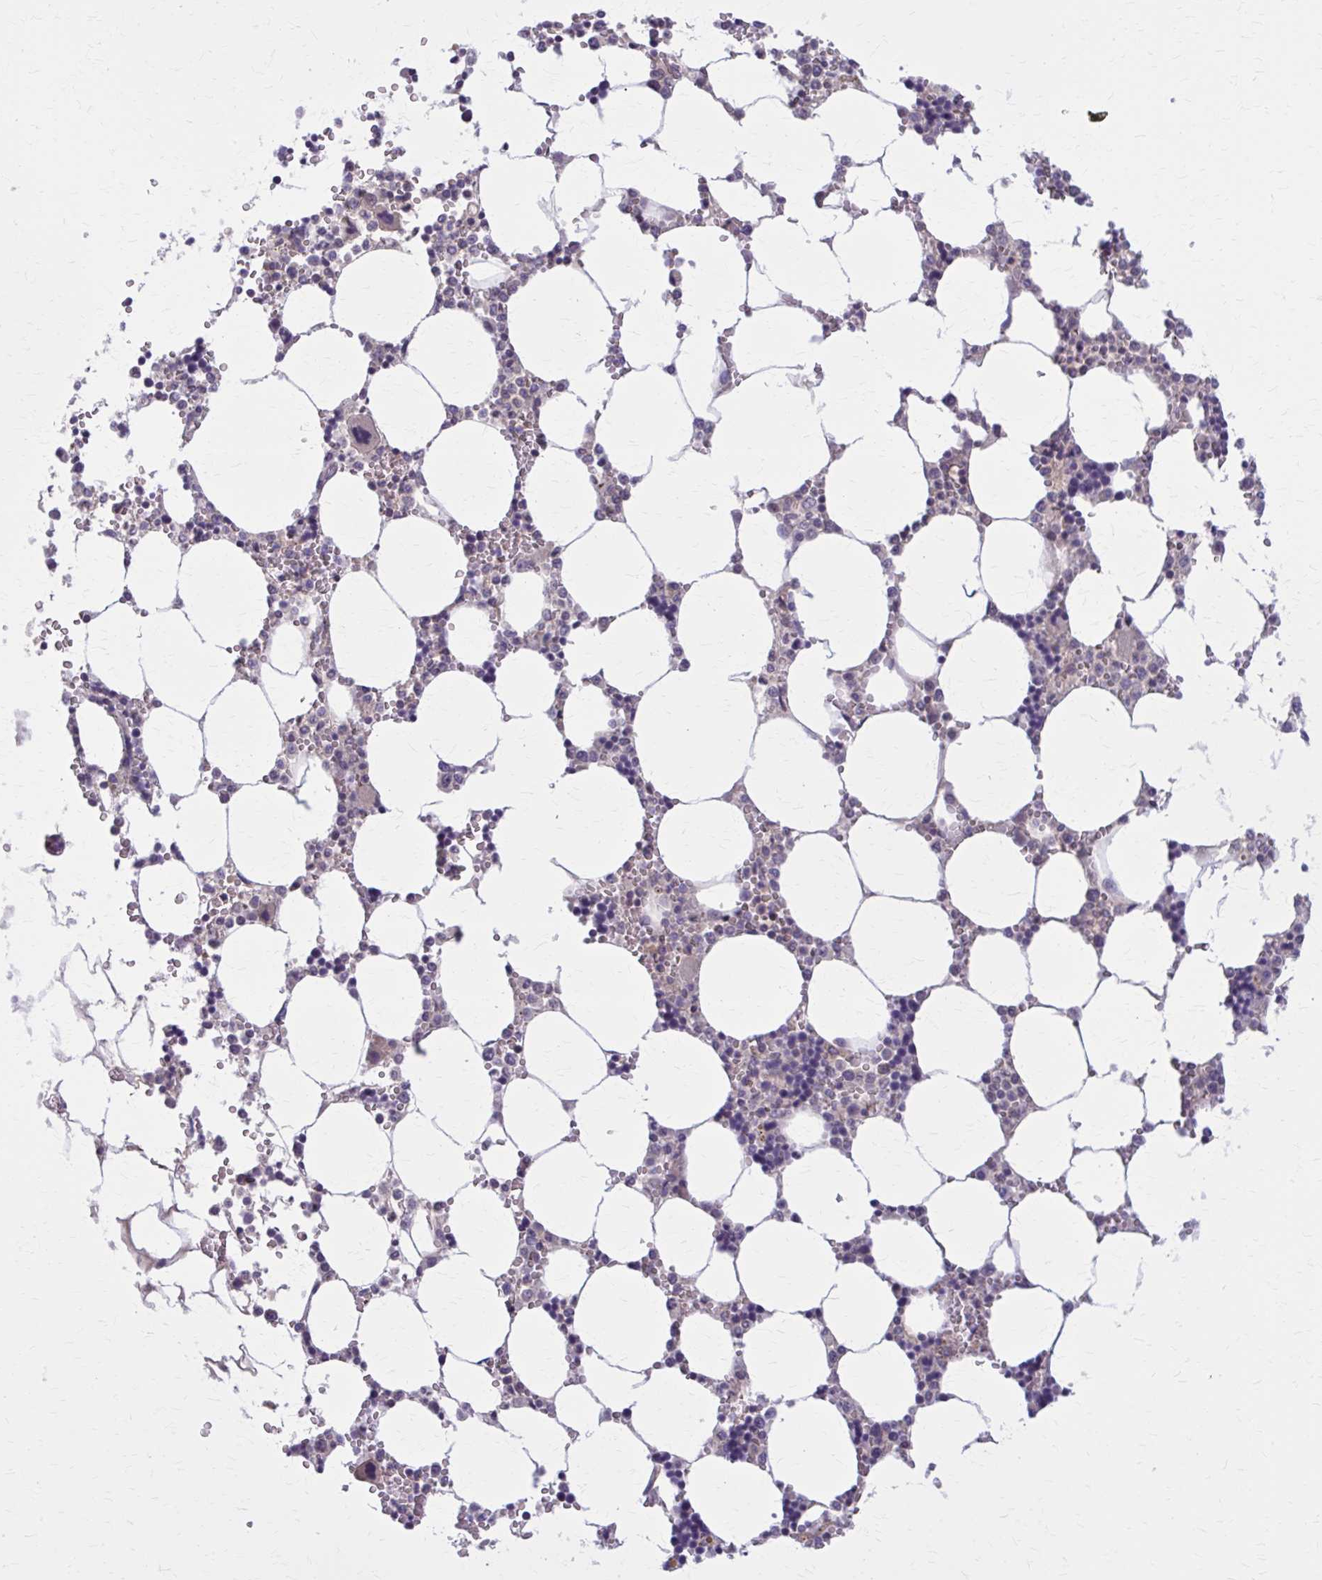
{"staining": {"intensity": "negative", "quantity": "none", "location": "none"}, "tissue": "bone marrow", "cell_type": "Hematopoietic cells", "image_type": "normal", "snomed": [{"axis": "morphology", "description": "Normal tissue, NOS"}, {"axis": "topography", "description": "Bone marrow"}], "caption": "IHC histopathology image of benign human bone marrow stained for a protein (brown), which exhibits no positivity in hematopoietic cells. (DAB immunohistochemistry (IHC), high magnification).", "gene": "OR4A47", "patient": {"sex": "male", "age": 64}}